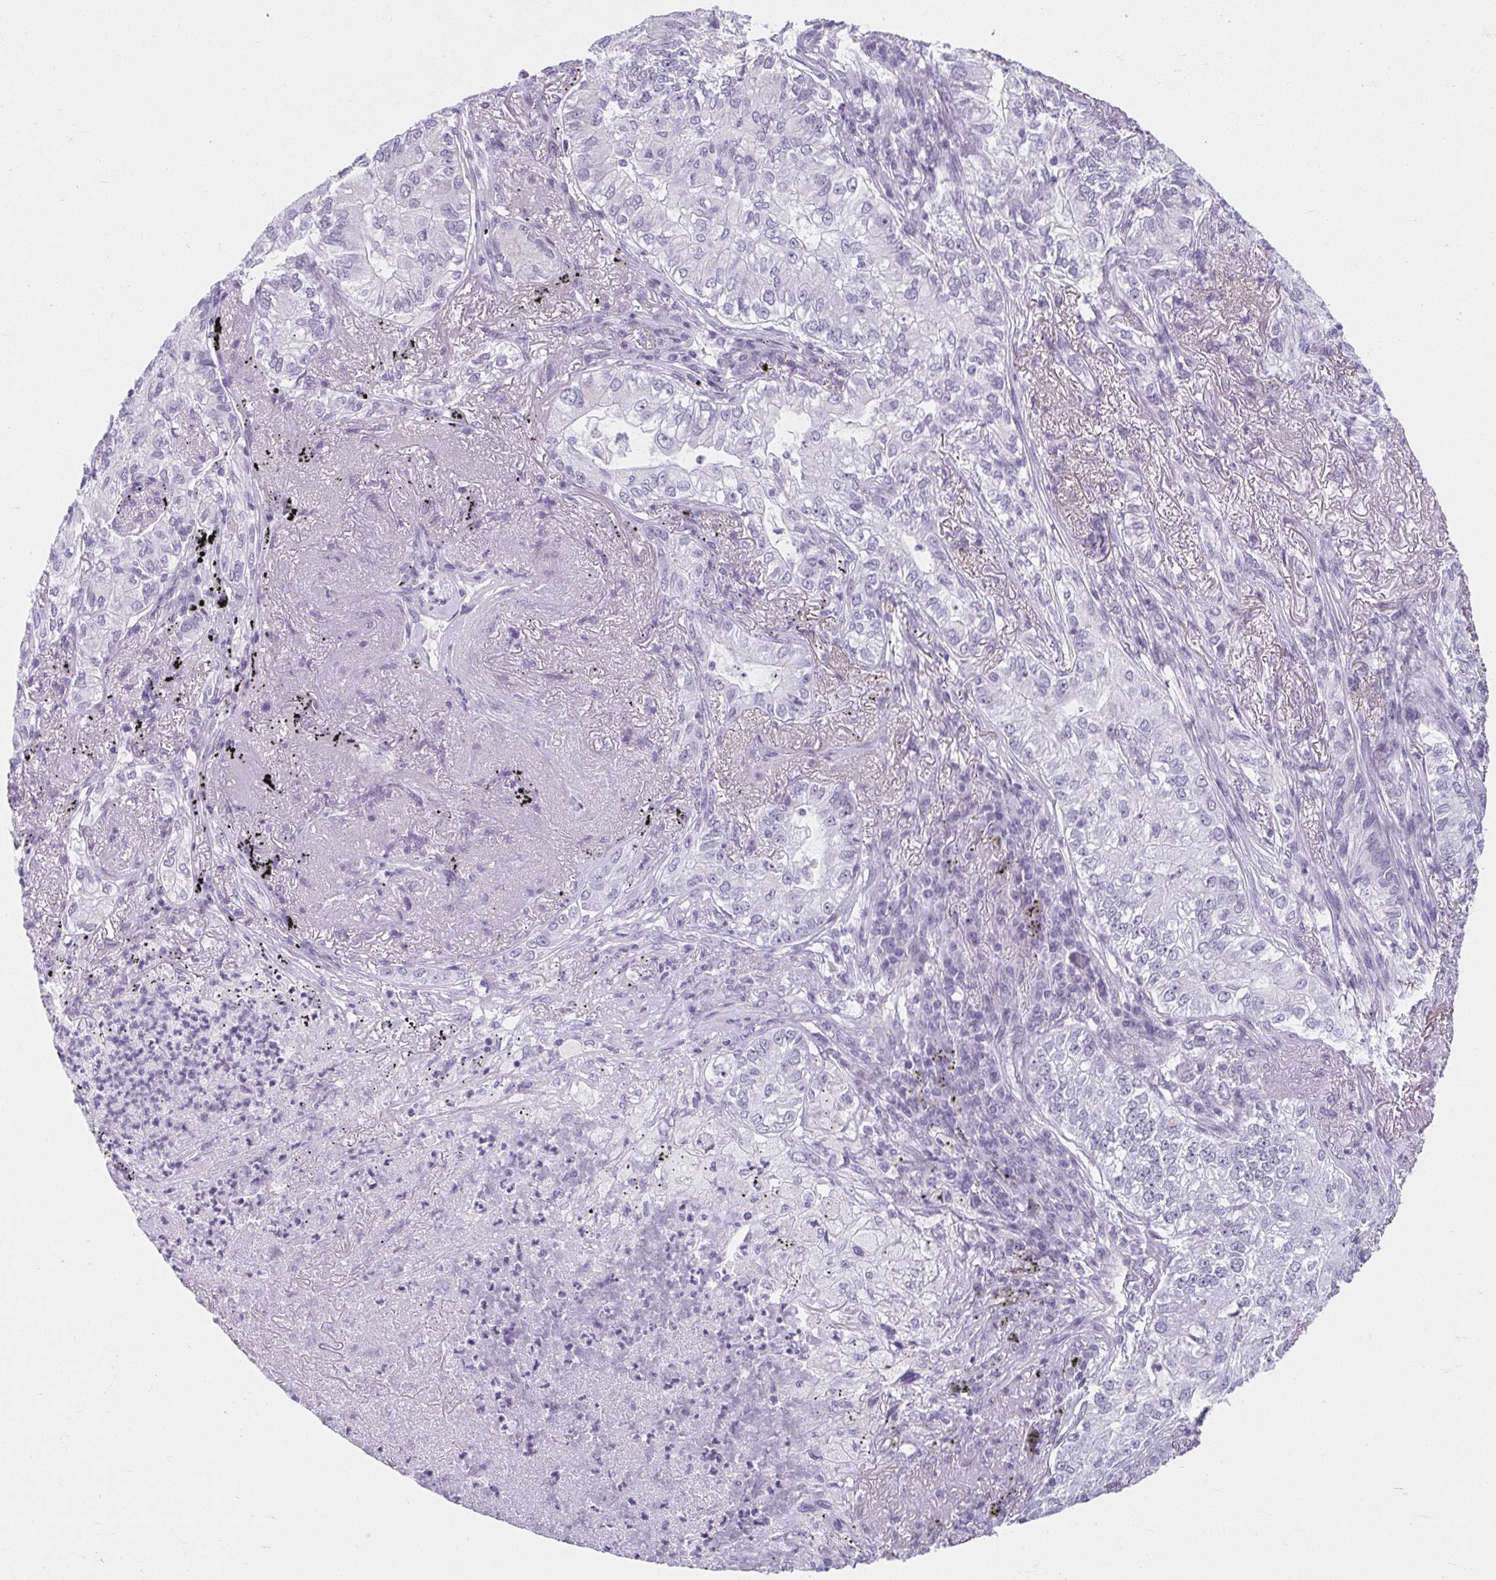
{"staining": {"intensity": "negative", "quantity": "none", "location": "none"}, "tissue": "lung cancer", "cell_type": "Tumor cells", "image_type": "cancer", "snomed": [{"axis": "morphology", "description": "Adenocarcinoma, NOS"}, {"axis": "topography", "description": "Lung"}], "caption": "Immunohistochemical staining of adenocarcinoma (lung) displays no significant positivity in tumor cells.", "gene": "MOBP", "patient": {"sex": "female", "age": 73}}